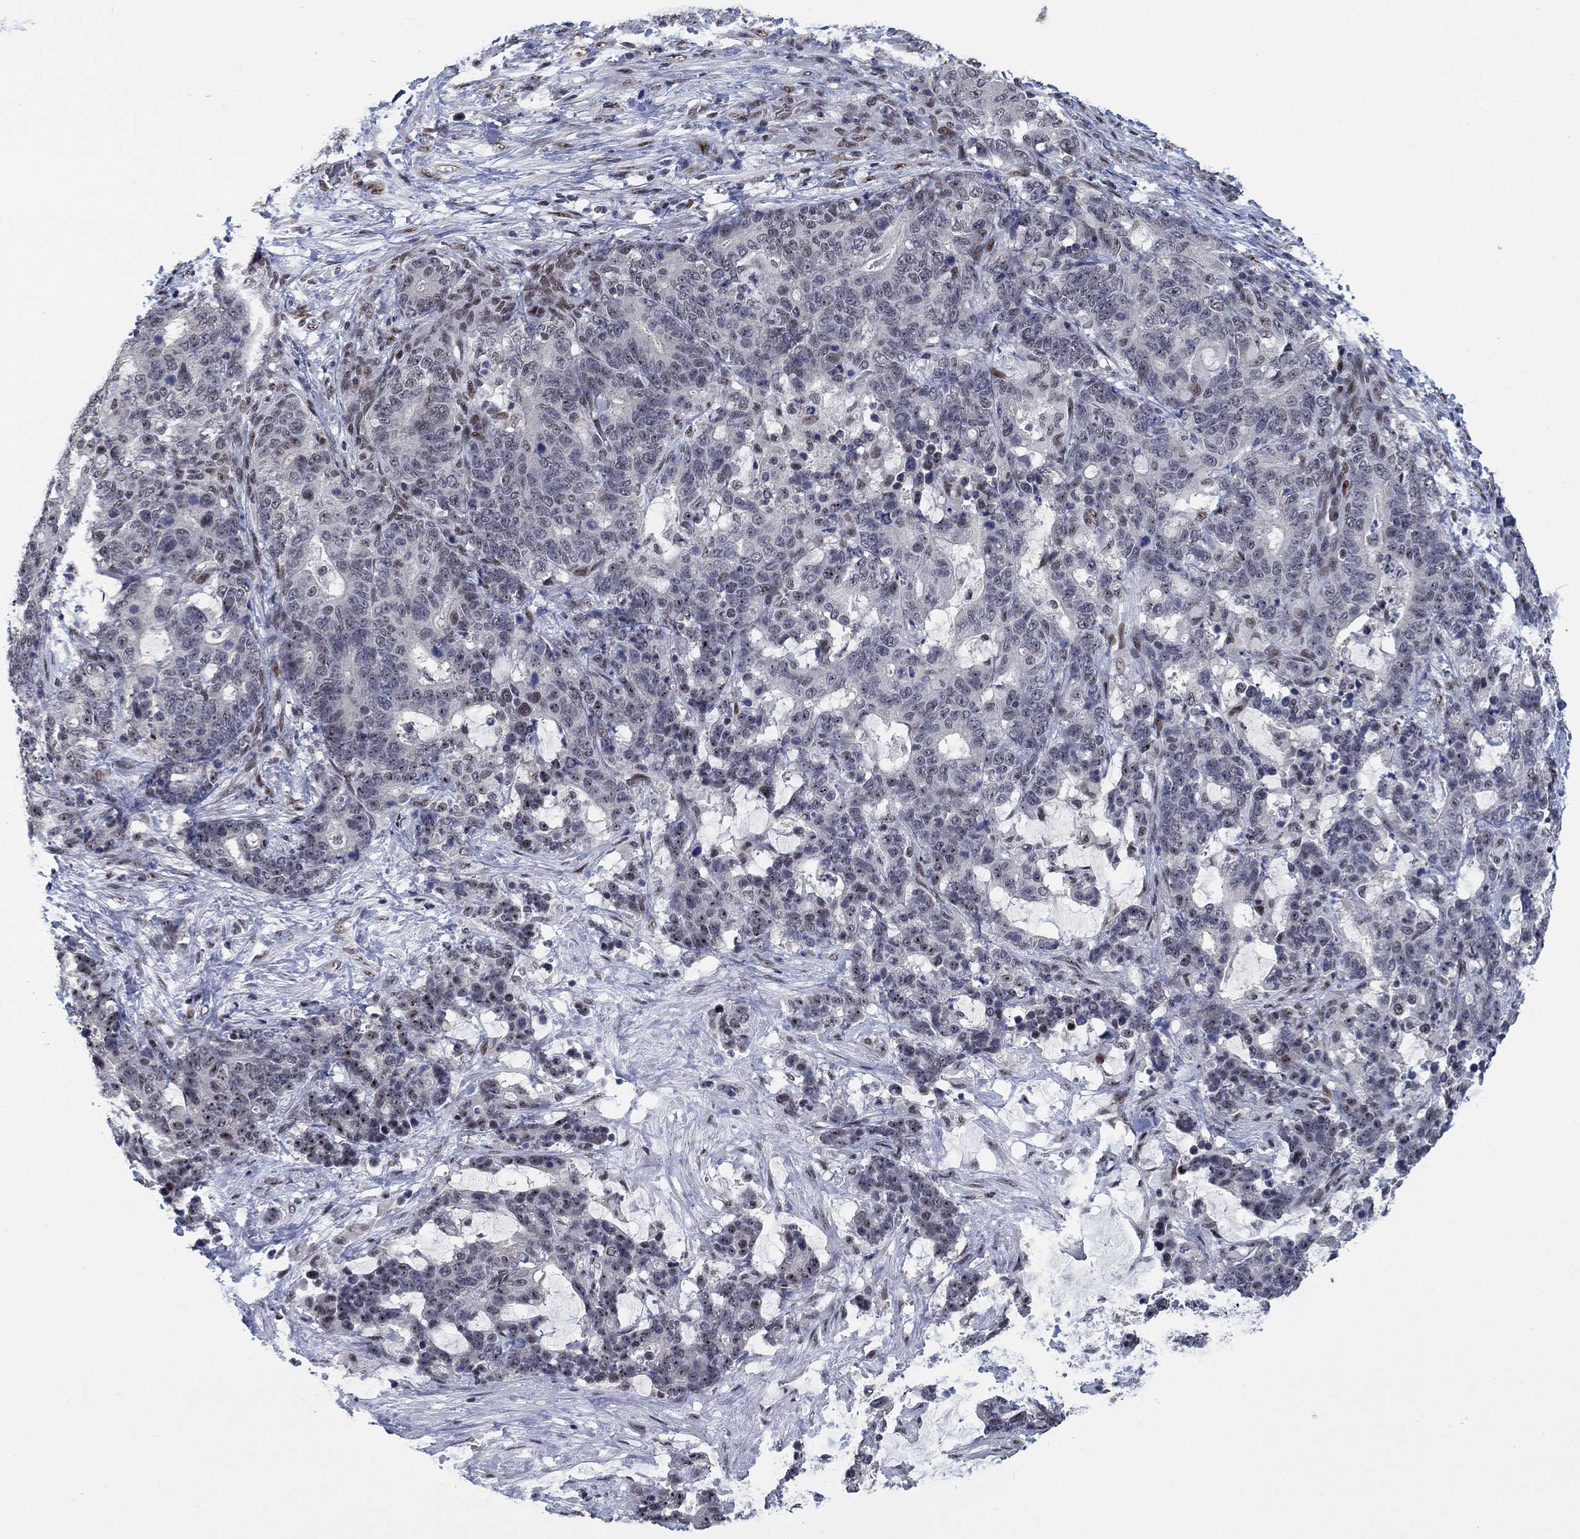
{"staining": {"intensity": "negative", "quantity": "none", "location": "none"}, "tissue": "stomach cancer", "cell_type": "Tumor cells", "image_type": "cancer", "snomed": [{"axis": "morphology", "description": "Normal tissue, NOS"}, {"axis": "morphology", "description": "Adenocarcinoma, NOS"}, {"axis": "topography", "description": "Stomach"}], "caption": "IHC of stomach adenocarcinoma shows no staining in tumor cells.", "gene": "HTN1", "patient": {"sex": "female", "age": 64}}